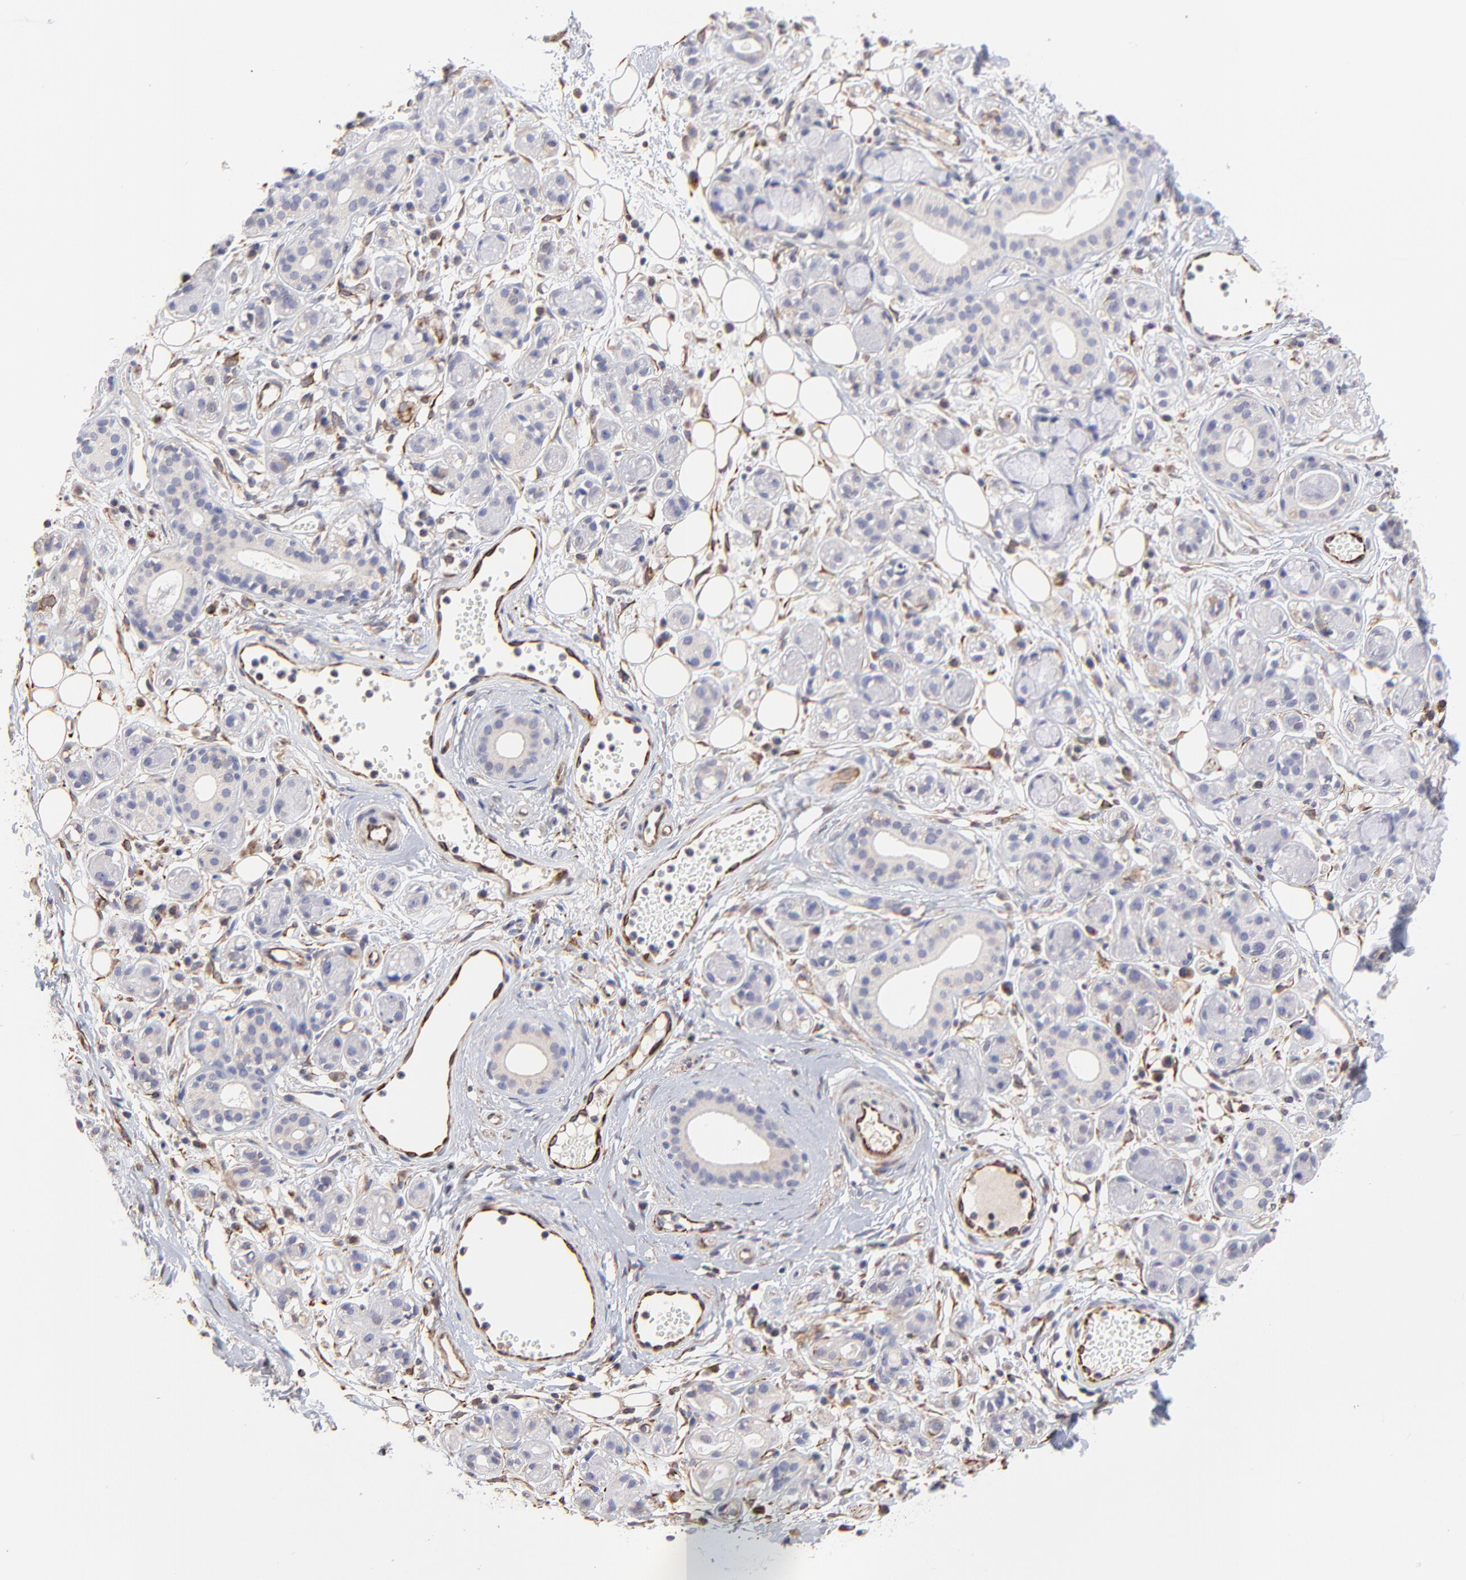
{"staining": {"intensity": "negative", "quantity": "none", "location": "none"}, "tissue": "salivary gland", "cell_type": "Glandular cells", "image_type": "normal", "snomed": [{"axis": "morphology", "description": "Normal tissue, NOS"}, {"axis": "topography", "description": "Salivary gland"}], "caption": "Immunohistochemistry (IHC) photomicrograph of unremarkable salivary gland: human salivary gland stained with DAB (3,3'-diaminobenzidine) shows no significant protein staining in glandular cells.", "gene": "COX8C", "patient": {"sex": "male", "age": 54}}